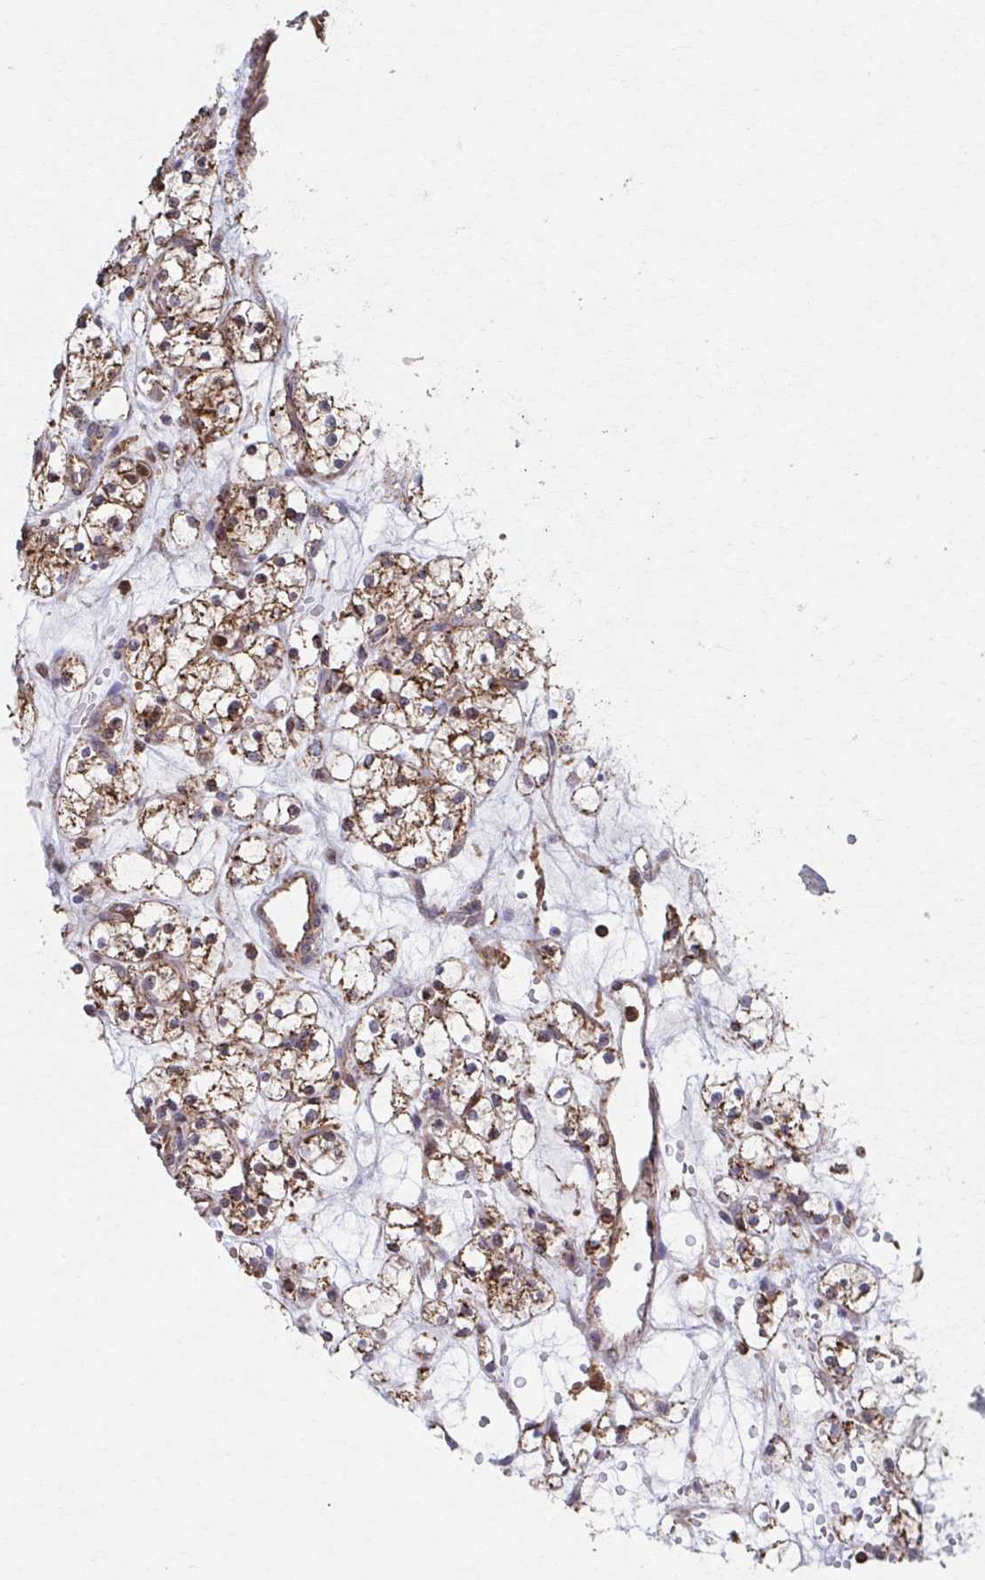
{"staining": {"intensity": "moderate", "quantity": ">75%", "location": "cytoplasmic/membranous"}, "tissue": "renal cancer", "cell_type": "Tumor cells", "image_type": "cancer", "snomed": [{"axis": "morphology", "description": "Adenocarcinoma, NOS"}, {"axis": "topography", "description": "Kidney"}], "caption": "Protein expression by immunohistochemistry reveals moderate cytoplasmic/membranous staining in approximately >75% of tumor cells in renal cancer (adenocarcinoma).", "gene": "KLHL34", "patient": {"sex": "female", "age": 60}}